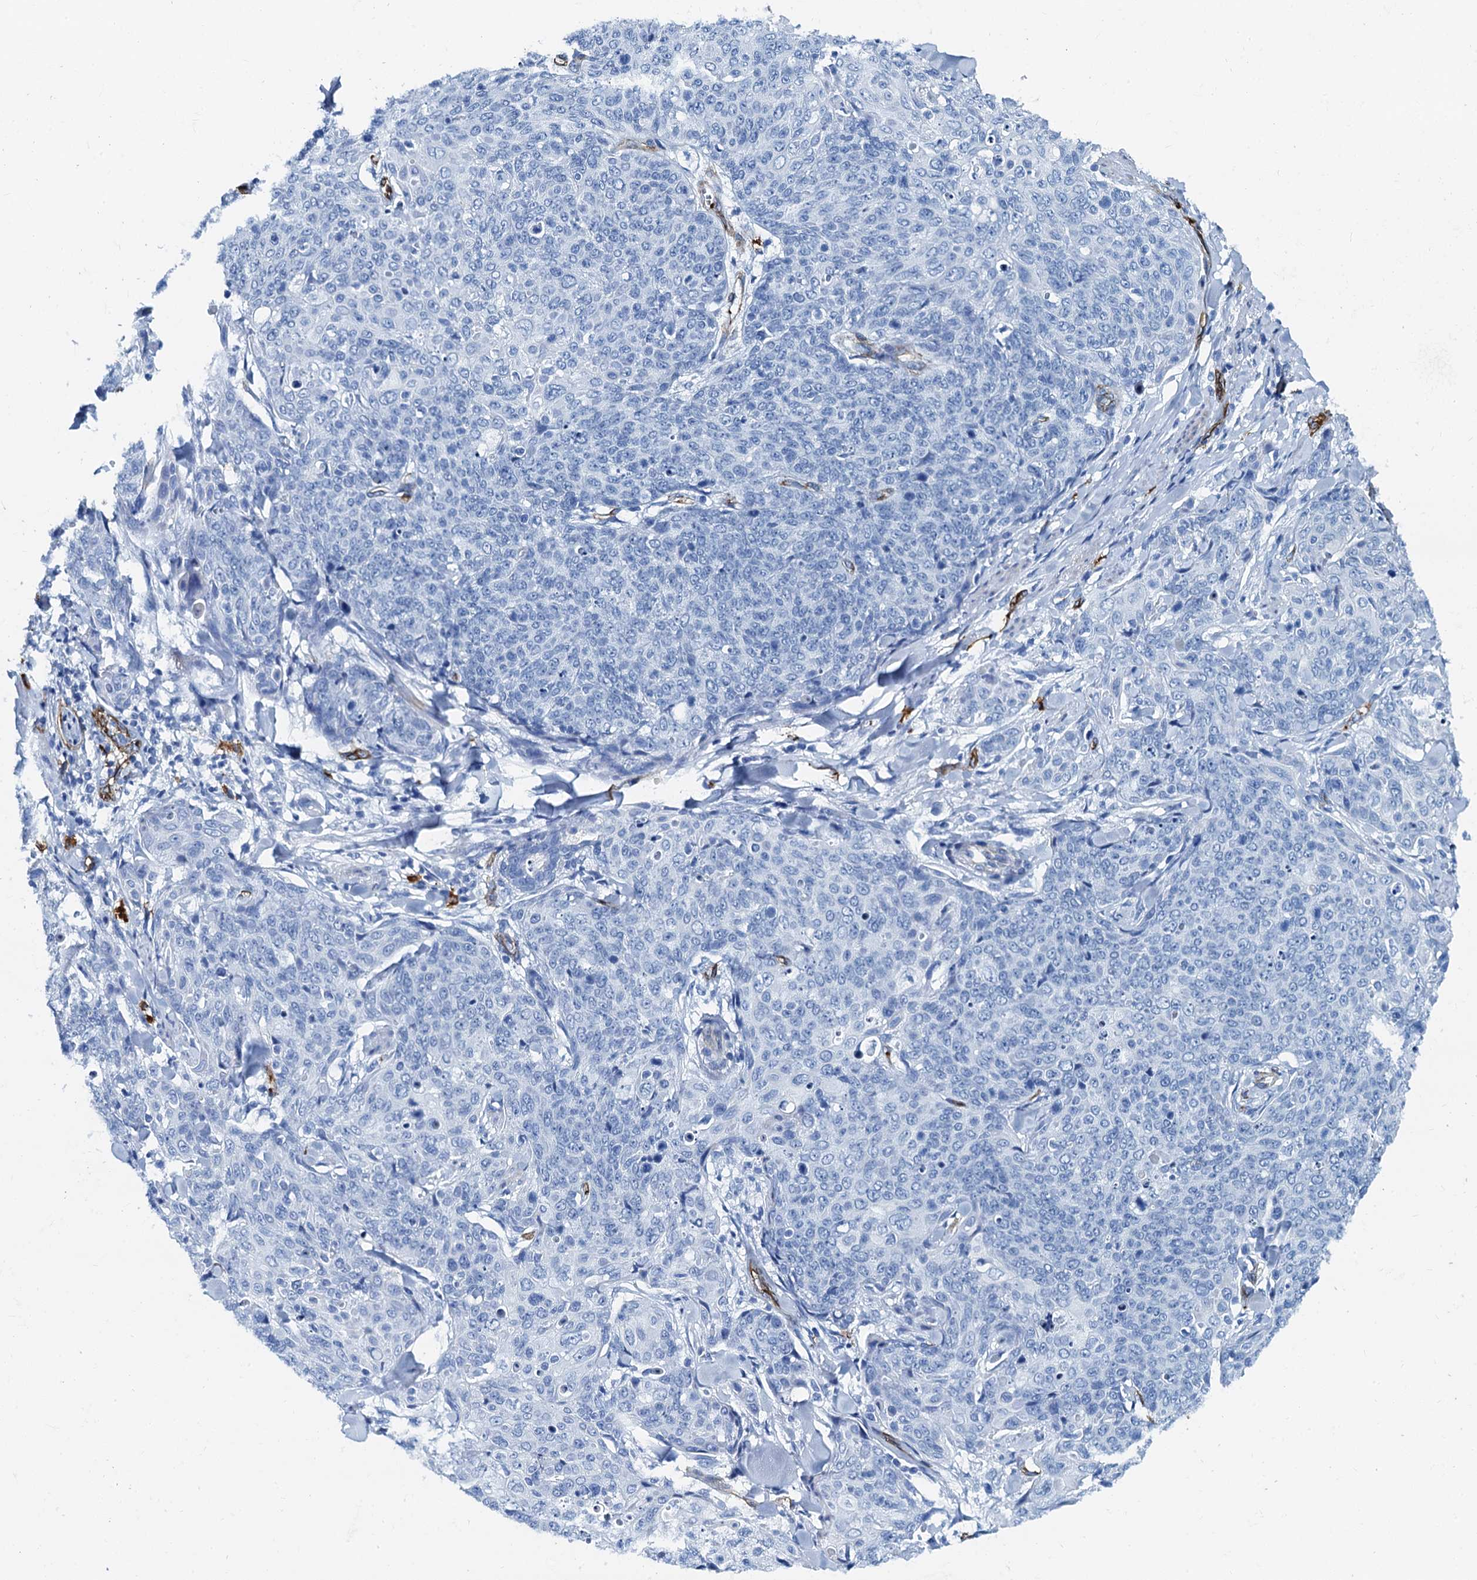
{"staining": {"intensity": "negative", "quantity": "none", "location": "none"}, "tissue": "skin cancer", "cell_type": "Tumor cells", "image_type": "cancer", "snomed": [{"axis": "morphology", "description": "Squamous cell carcinoma, NOS"}, {"axis": "topography", "description": "Skin"}, {"axis": "topography", "description": "Vulva"}], "caption": "Human skin cancer (squamous cell carcinoma) stained for a protein using immunohistochemistry (IHC) shows no expression in tumor cells.", "gene": "CAVIN2", "patient": {"sex": "female", "age": 85}}